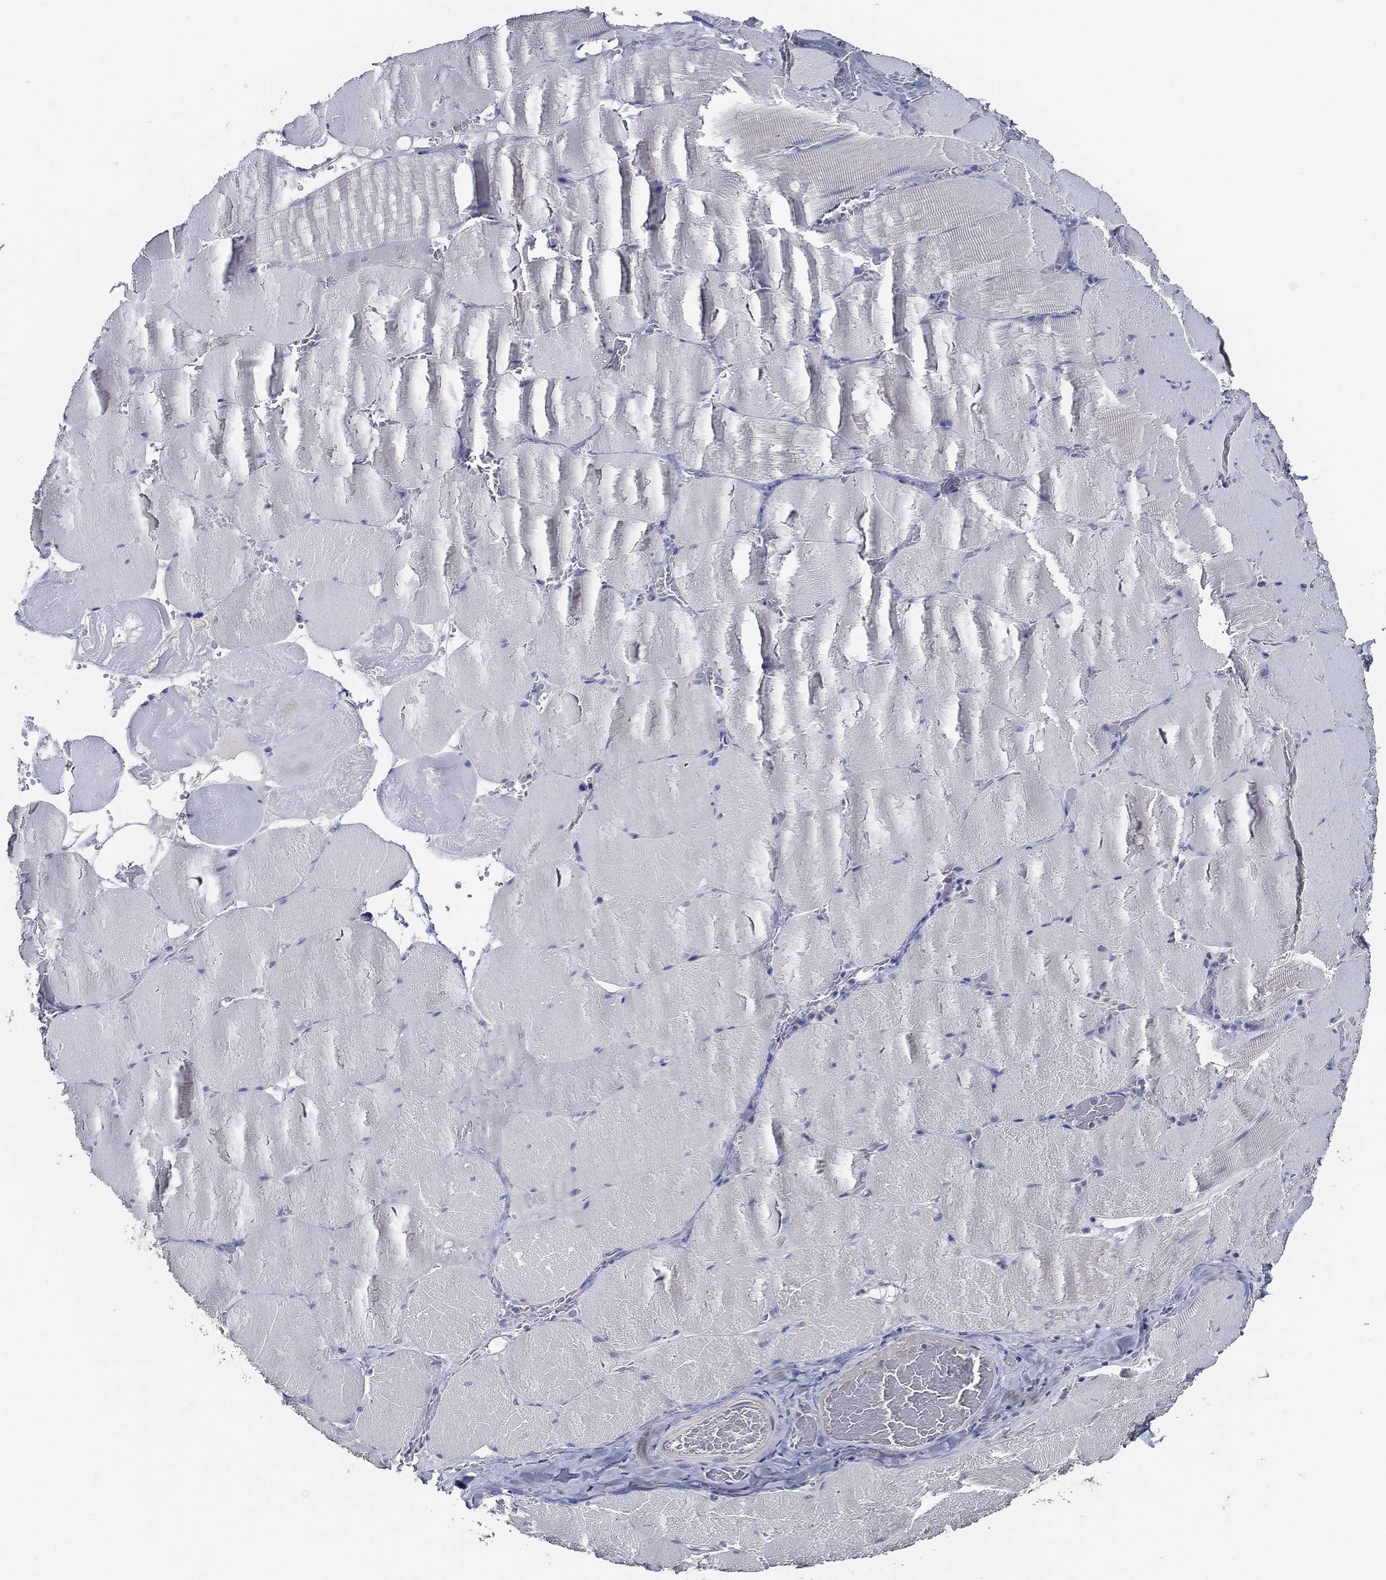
{"staining": {"intensity": "negative", "quantity": "none", "location": "none"}, "tissue": "skeletal muscle", "cell_type": "Myocytes", "image_type": "normal", "snomed": [{"axis": "morphology", "description": "Normal tissue, NOS"}, {"axis": "morphology", "description": "Malignant melanoma, Metastatic site"}, {"axis": "topography", "description": "Skeletal muscle"}], "caption": "Immunohistochemical staining of benign human skeletal muscle reveals no significant positivity in myocytes.", "gene": "DOCK3", "patient": {"sex": "male", "age": 50}}